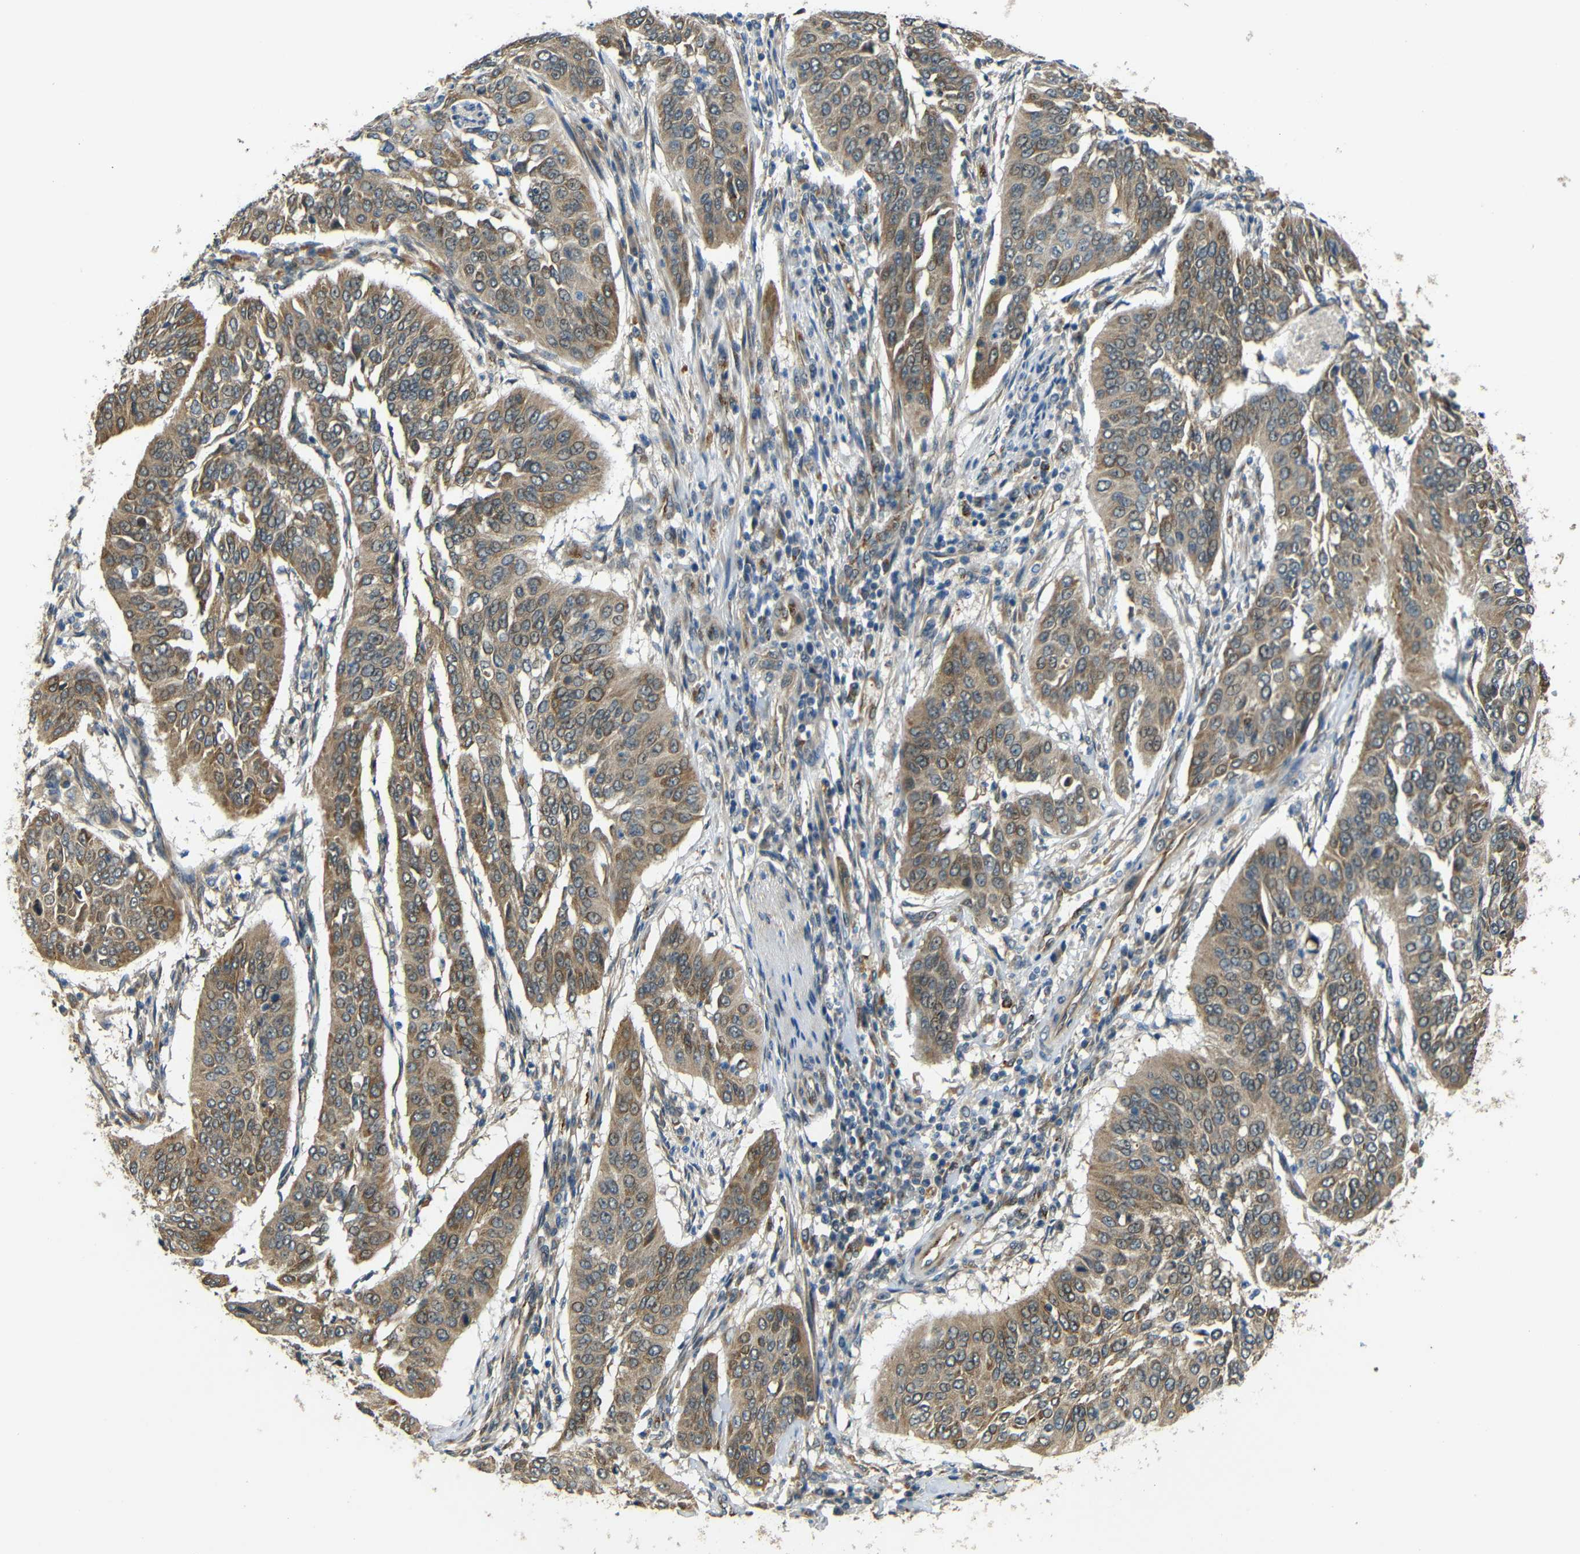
{"staining": {"intensity": "moderate", "quantity": ">75%", "location": "cytoplasmic/membranous"}, "tissue": "cervical cancer", "cell_type": "Tumor cells", "image_type": "cancer", "snomed": [{"axis": "morphology", "description": "Normal tissue, NOS"}, {"axis": "morphology", "description": "Squamous cell carcinoma, NOS"}, {"axis": "topography", "description": "Cervix"}], "caption": "Squamous cell carcinoma (cervical) was stained to show a protein in brown. There is medium levels of moderate cytoplasmic/membranous positivity in approximately >75% of tumor cells.", "gene": "ATP7A", "patient": {"sex": "female", "age": 39}}